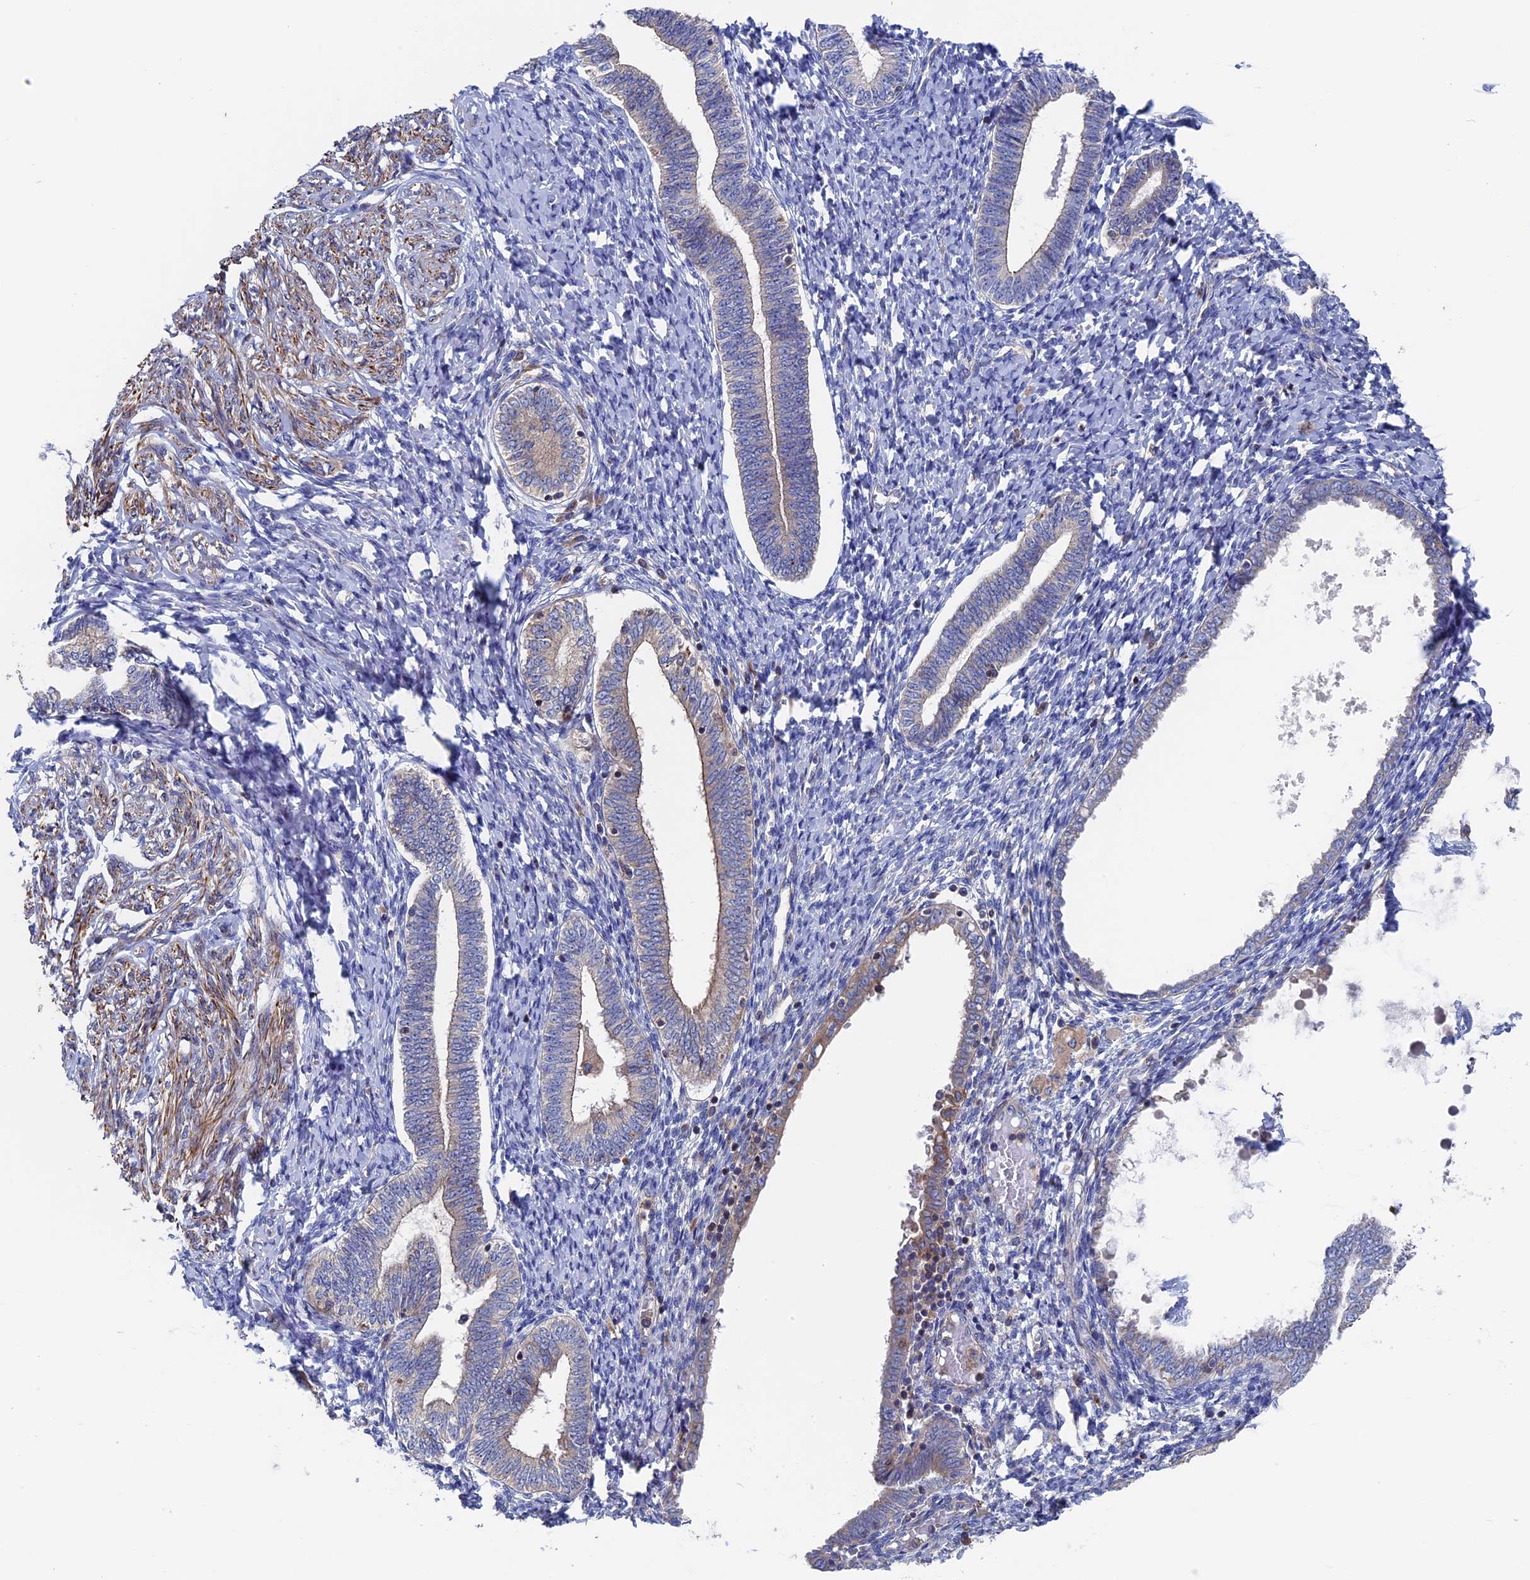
{"staining": {"intensity": "negative", "quantity": "none", "location": "none"}, "tissue": "endometrium", "cell_type": "Cells in endometrial stroma", "image_type": "normal", "snomed": [{"axis": "morphology", "description": "Normal tissue, NOS"}, {"axis": "topography", "description": "Endometrium"}], "caption": "This is an immunohistochemistry (IHC) image of normal human endometrium. There is no staining in cells in endometrial stroma.", "gene": "DNAJC3", "patient": {"sex": "female", "age": 72}}